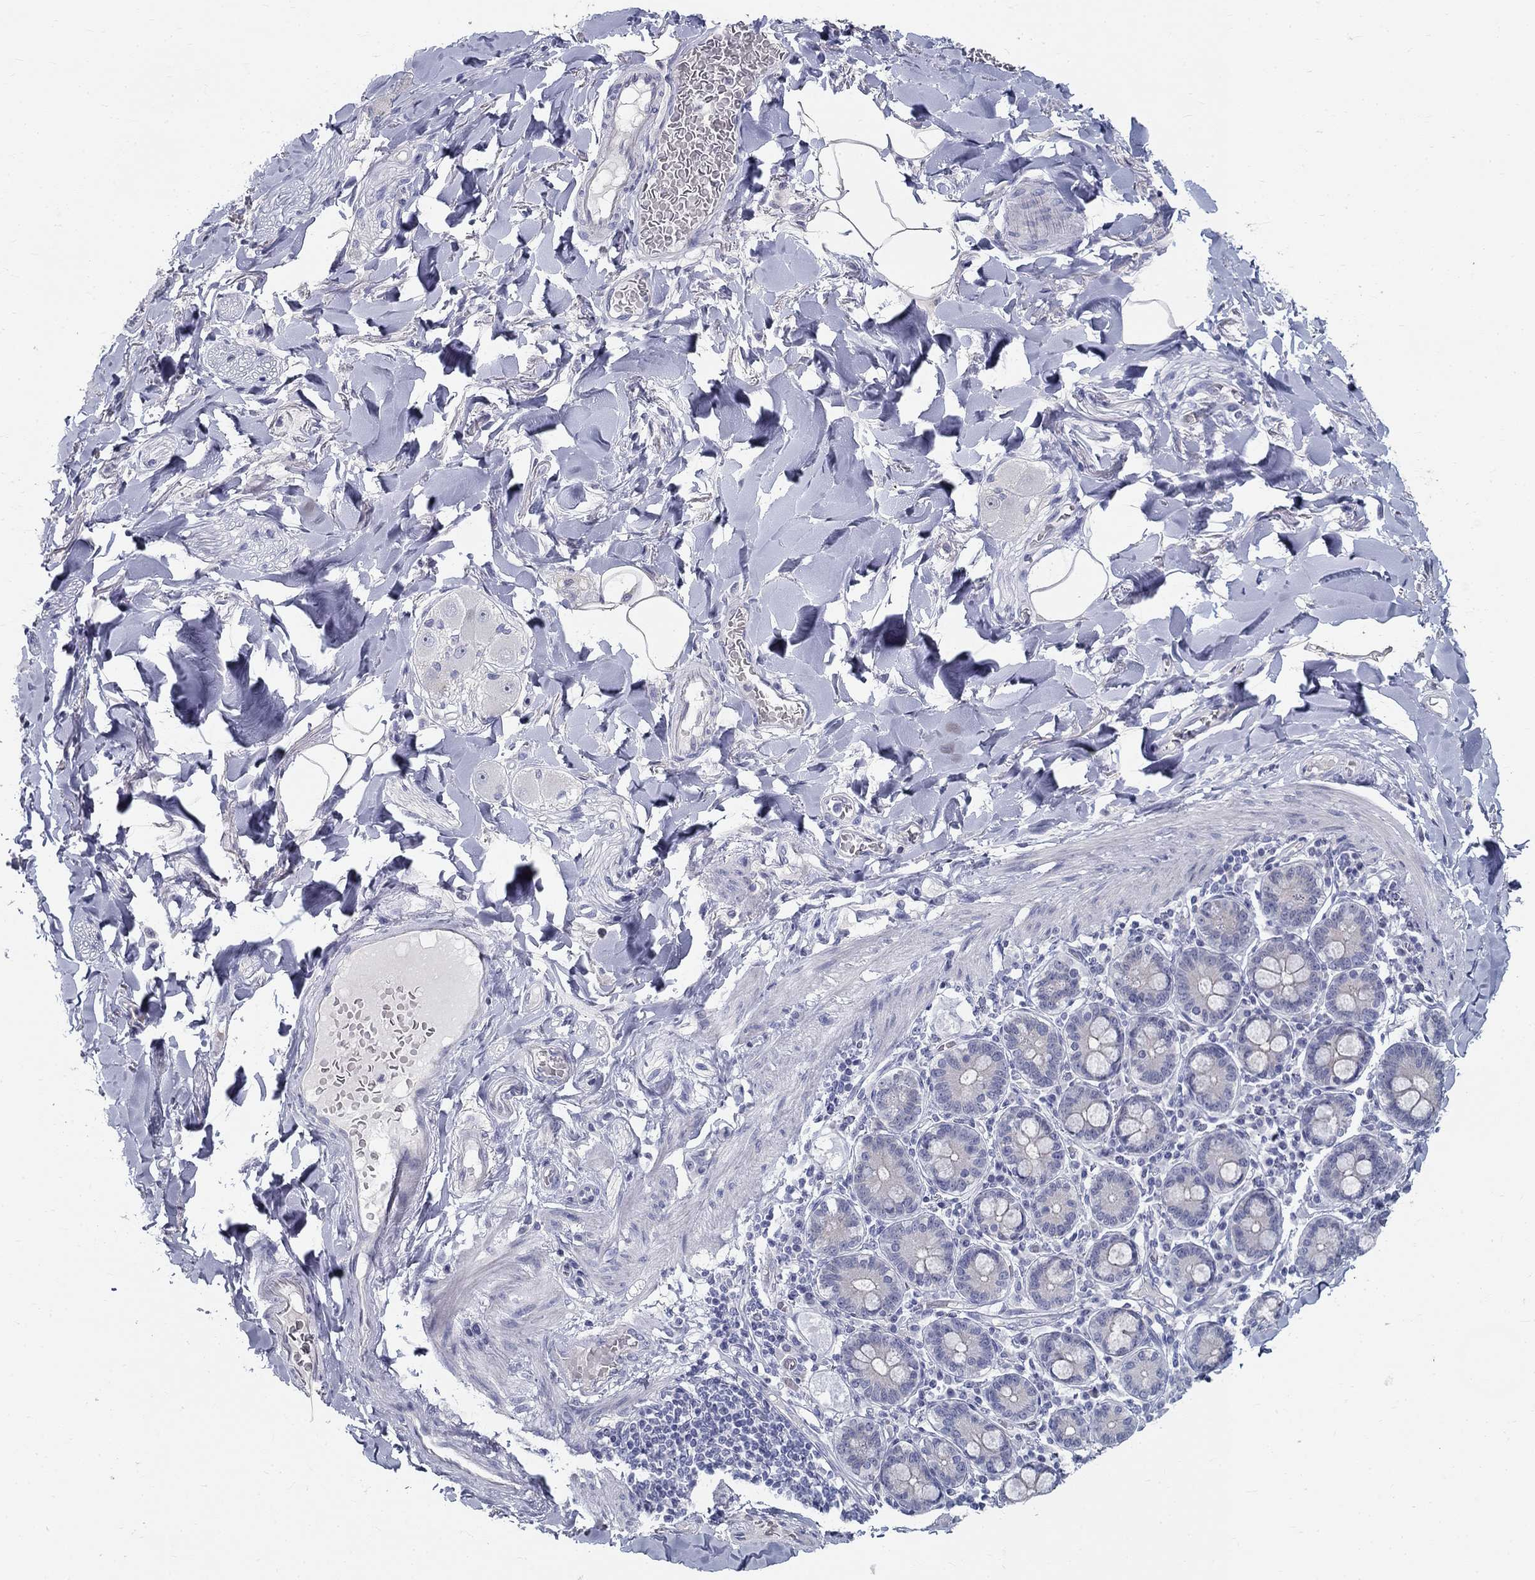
{"staining": {"intensity": "negative", "quantity": "none", "location": "none"}, "tissue": "adipose tissue", "cell_type": "Adipocytes", "image_type": "normal", "snomed": [{"axis": "morphology", "description": "Normal tissue, NOS"}, {"axis": "topography", "description": "Smooth muscle"}, {"axis": "topography", "description": "Duodenum"}, {"axis": "topography", "description": "Peripheral nerve tissue"}], "caption": "Immunohistochemistry of unremarkable human adipose tissue shows no staining in adipocytes. (DAB immunohistochemistry visualized using brightfield microscopy, high magnification).", "gene": "ENSG00000290147", "patient": {"sex": "female", "age": 61}}